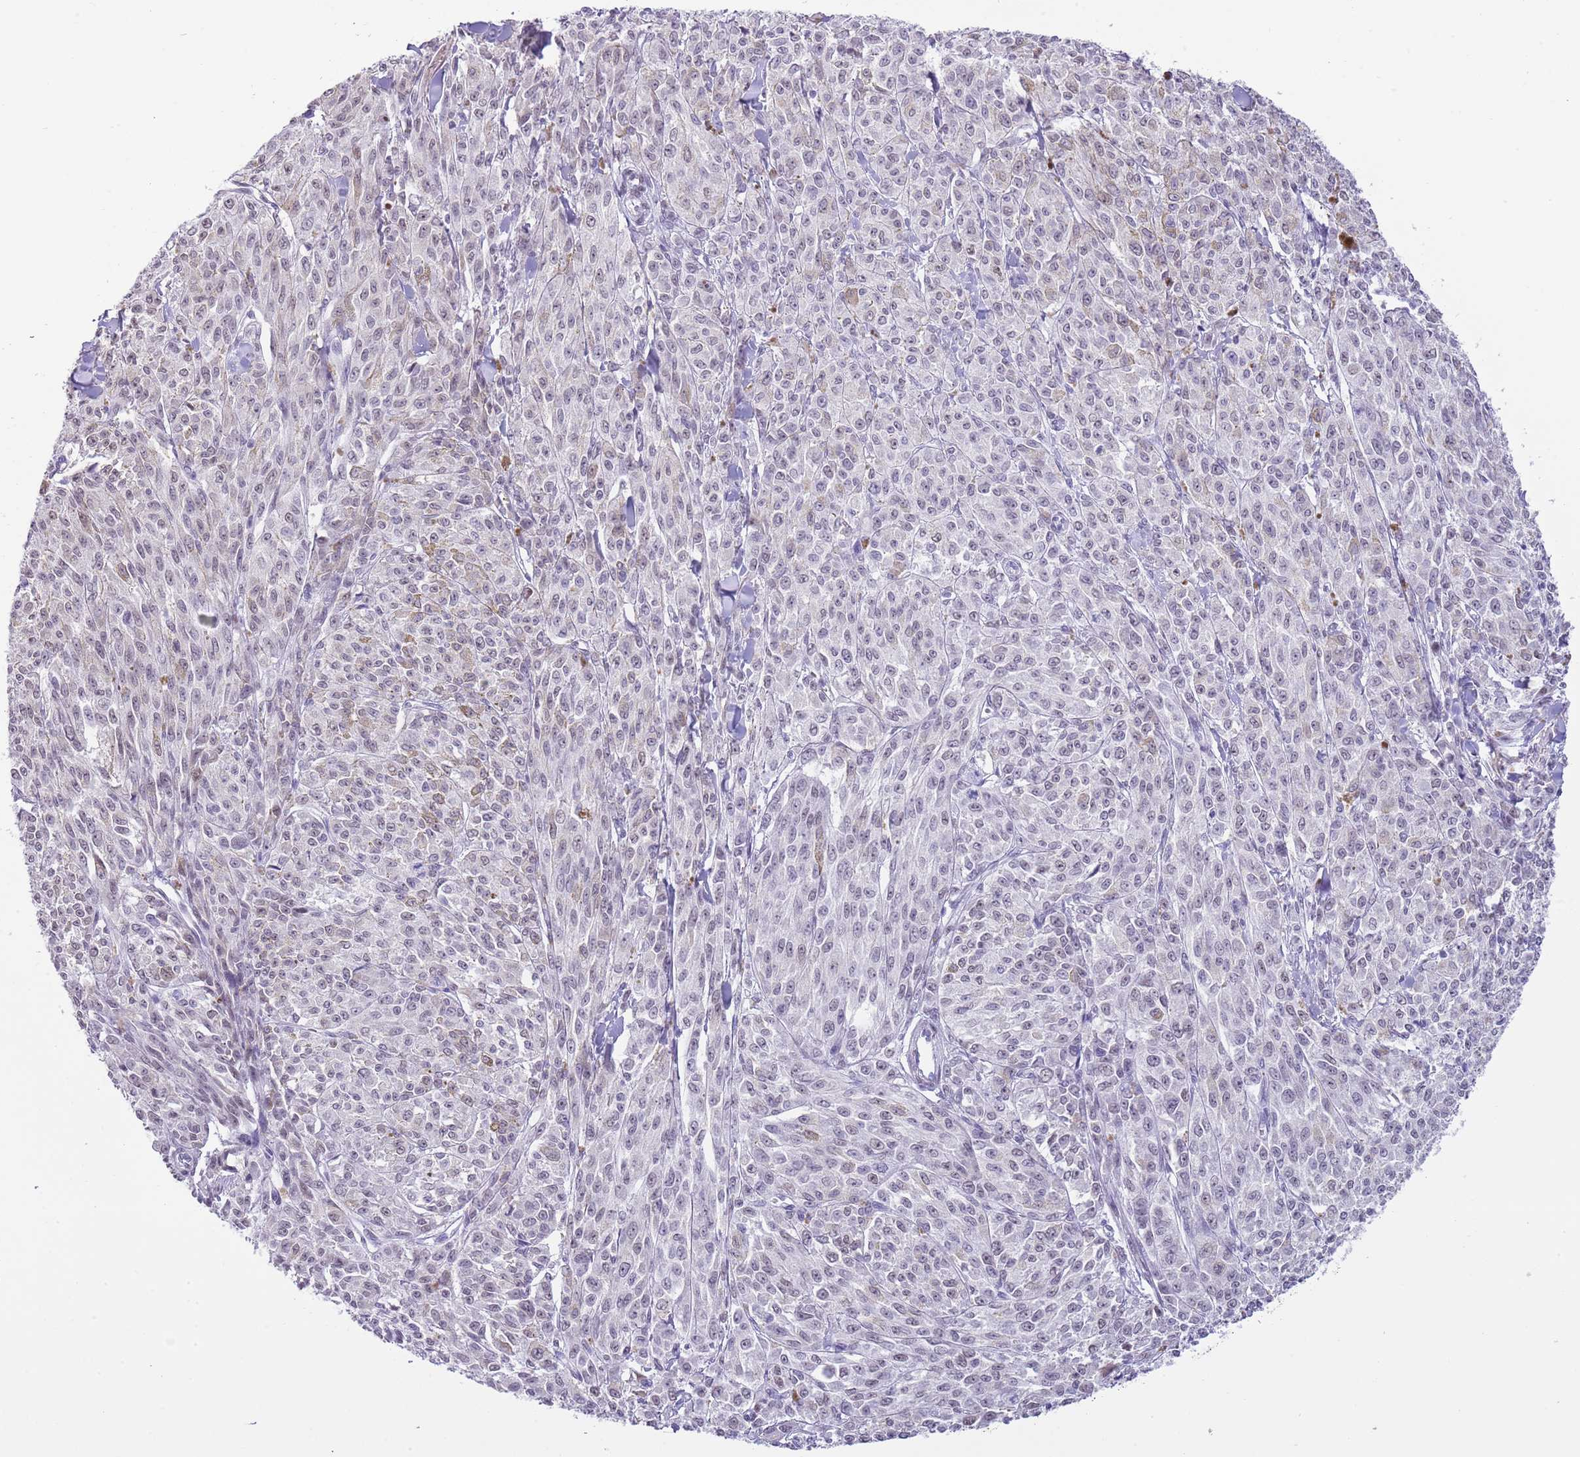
{"staining": {"intensity": "negative", "quantity": "none", "location": "none"}, "tissue": "melanoma", "cell_type": "Tumor cells", "image_type": "cancer", "snomed": [{"axis": "morphology", "description": "Malignant melanoma, NOS"}, {"axis": "topography", "description": "Skin"}], "caption": "Tumor cells are negative for brown protein staining in malignant melanoma. The staining was performed using DAB to visualize the protein expression in brown, while the nuclei were stained in blue with hematoxylin (Magnification: 20x).", "gene": "PPP1R17", "patient": {"sex": "female", "age": 52}}